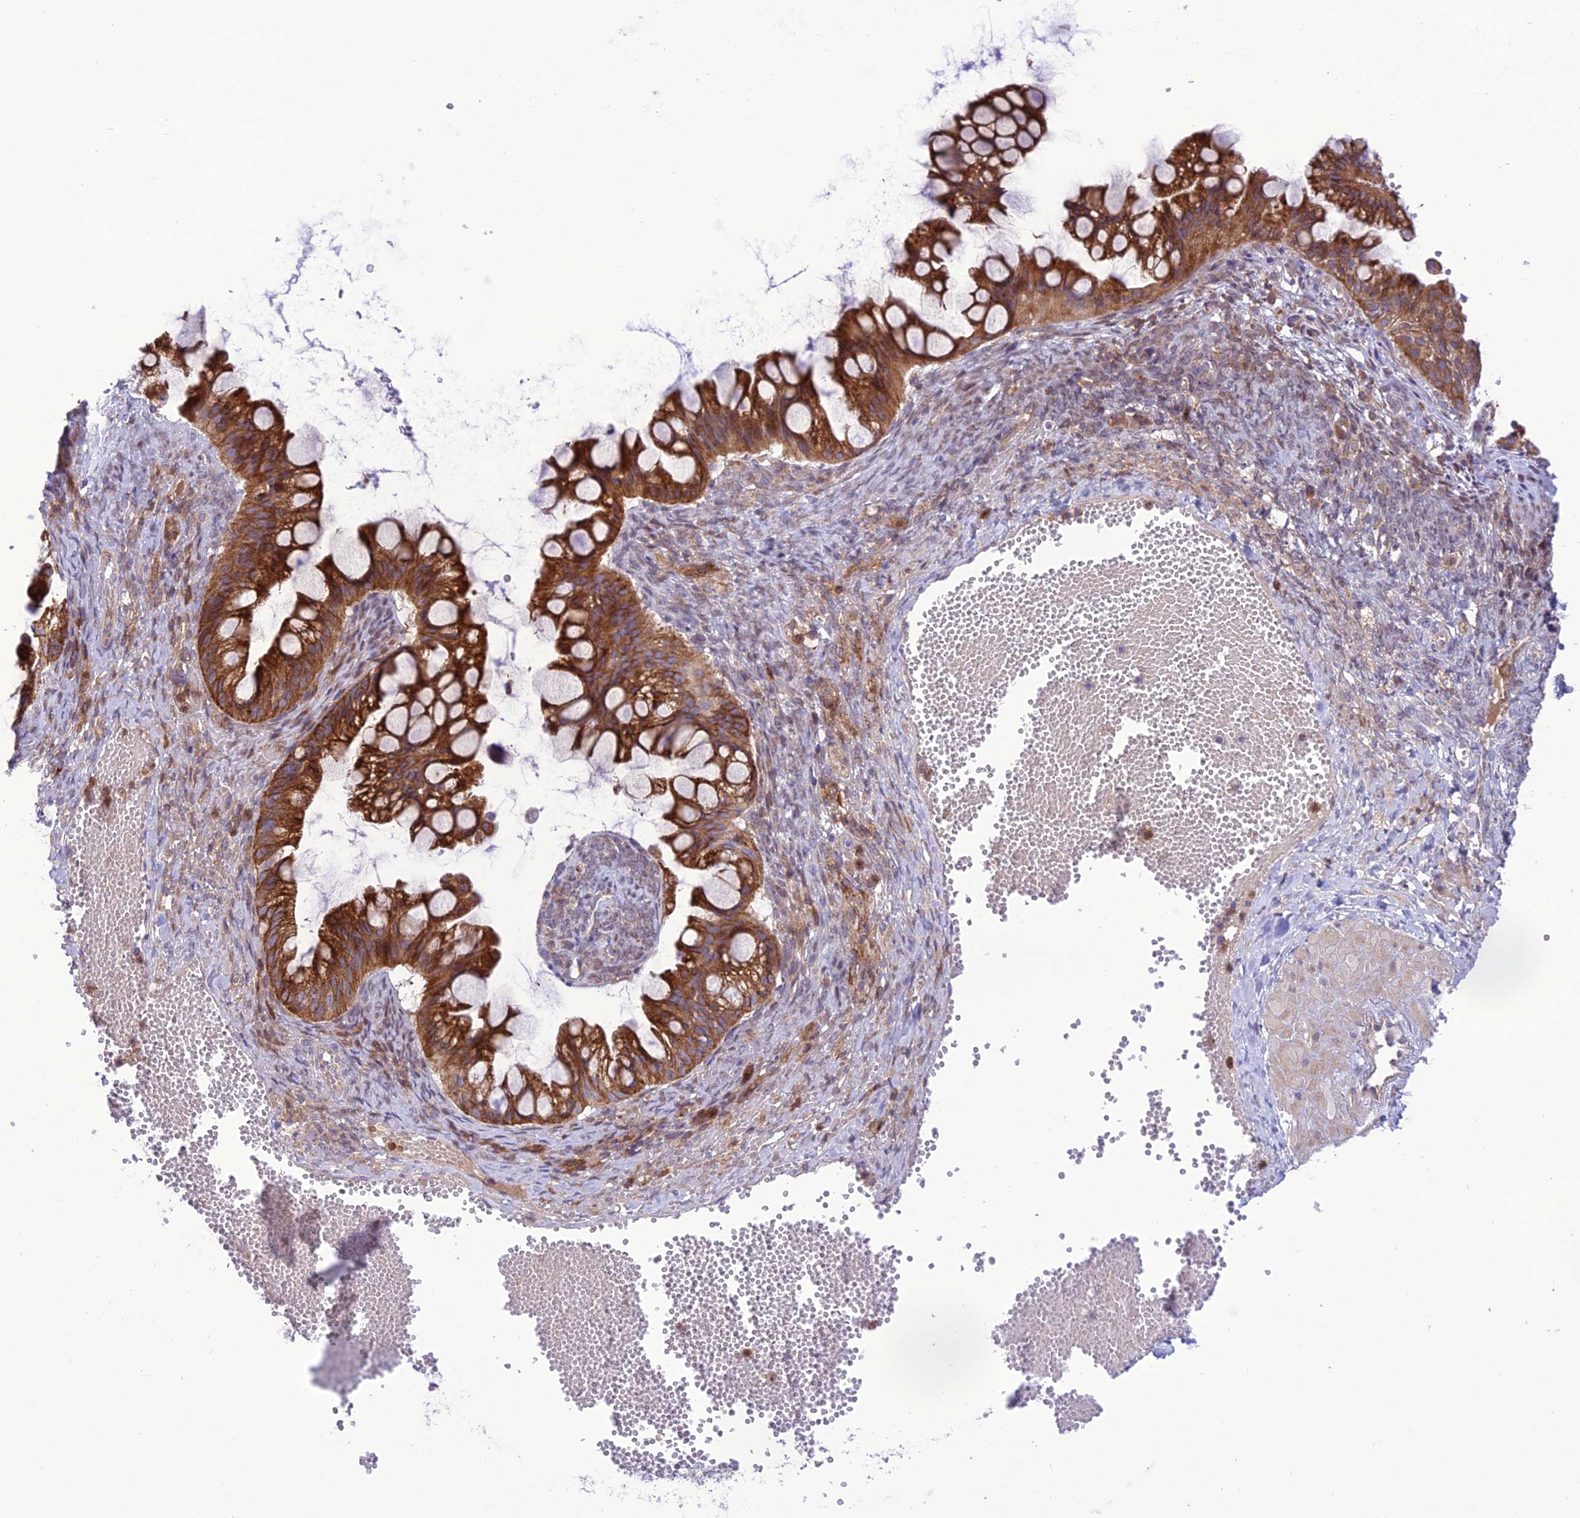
{"staining": {"intensity": "strong", "quantity": ">75%", "location": "cytoplasmic/membranous"}, "tissue": "ovarian cancer", "cell_type": "Tumor cells", "image_type": "cancer", "snomed": [{"axis": "morphology", "description": "Cystadenocarcinoma, mucinous, NOS"}, {"axis": "topography", "description": "Ovary"}], "caption": "About >75% of tumor cells in human mucinous cystadenocarcinoma (ovarian) demonstrate strong cytoplasmic/membranous protein expression as visualized by brown immunohistochemical staining.", "gene": "JMY", "patient": {"sex": "female", "age": 73}}